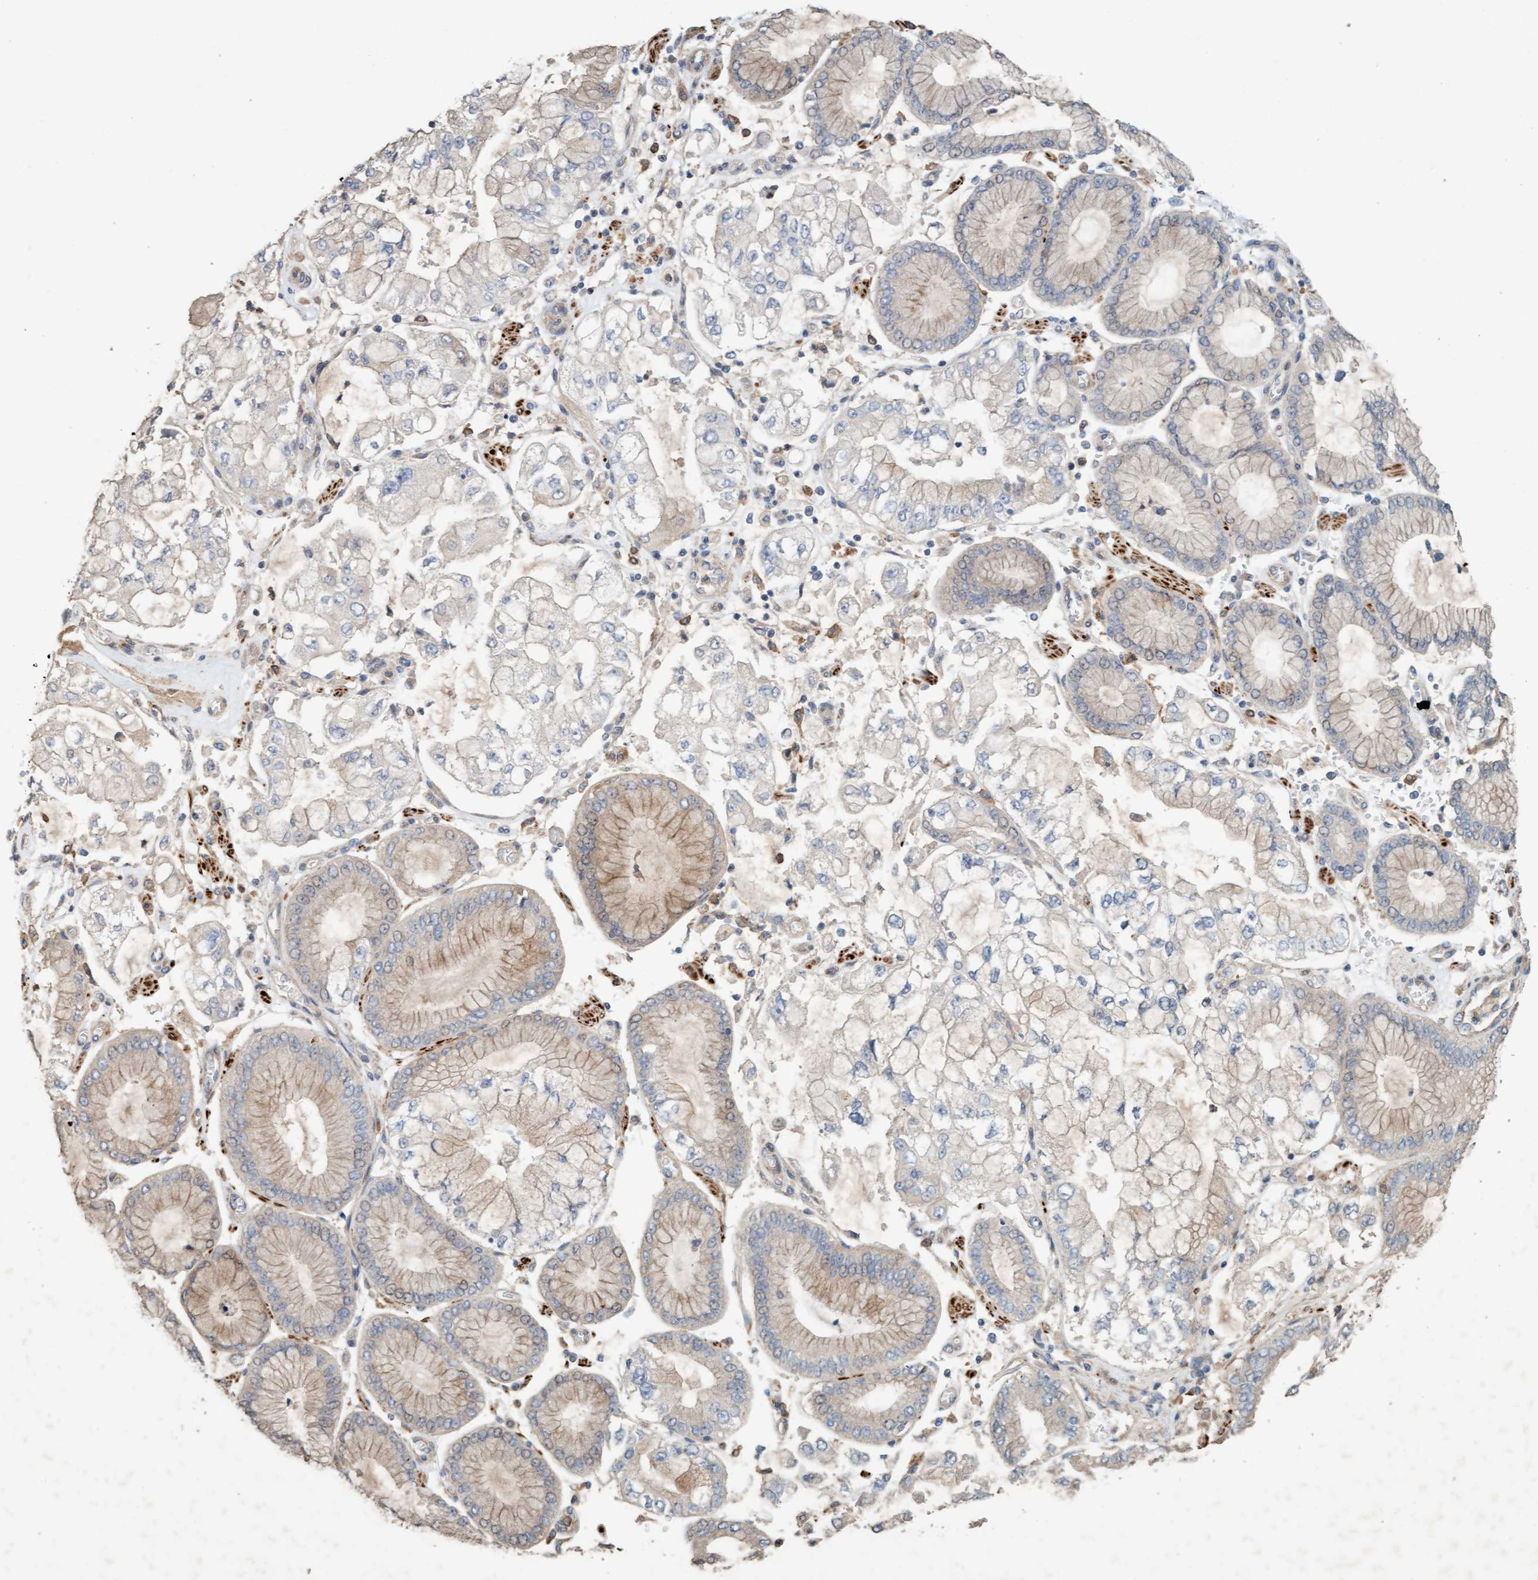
{"staining": {"intensity": "weak", "quantity": "<25%", "location": "cytoplasmic/membranous"}, "tissue": "stomach cancer", "cell_type": "Tumor cells", "image_type": "cancer", "snomed": [{"axis": "morphology", "description": "Adenocarcinoma, NOS"}, {"axis": "topography", "description": "Stomach"}], "caption": "Immunohistochemical staining of stomach cancer (adenocarcinoma) reveals no significant staining in tumor cells.", "gene": "LONRF1", "patient": {"sex": "male", "age": 76}}